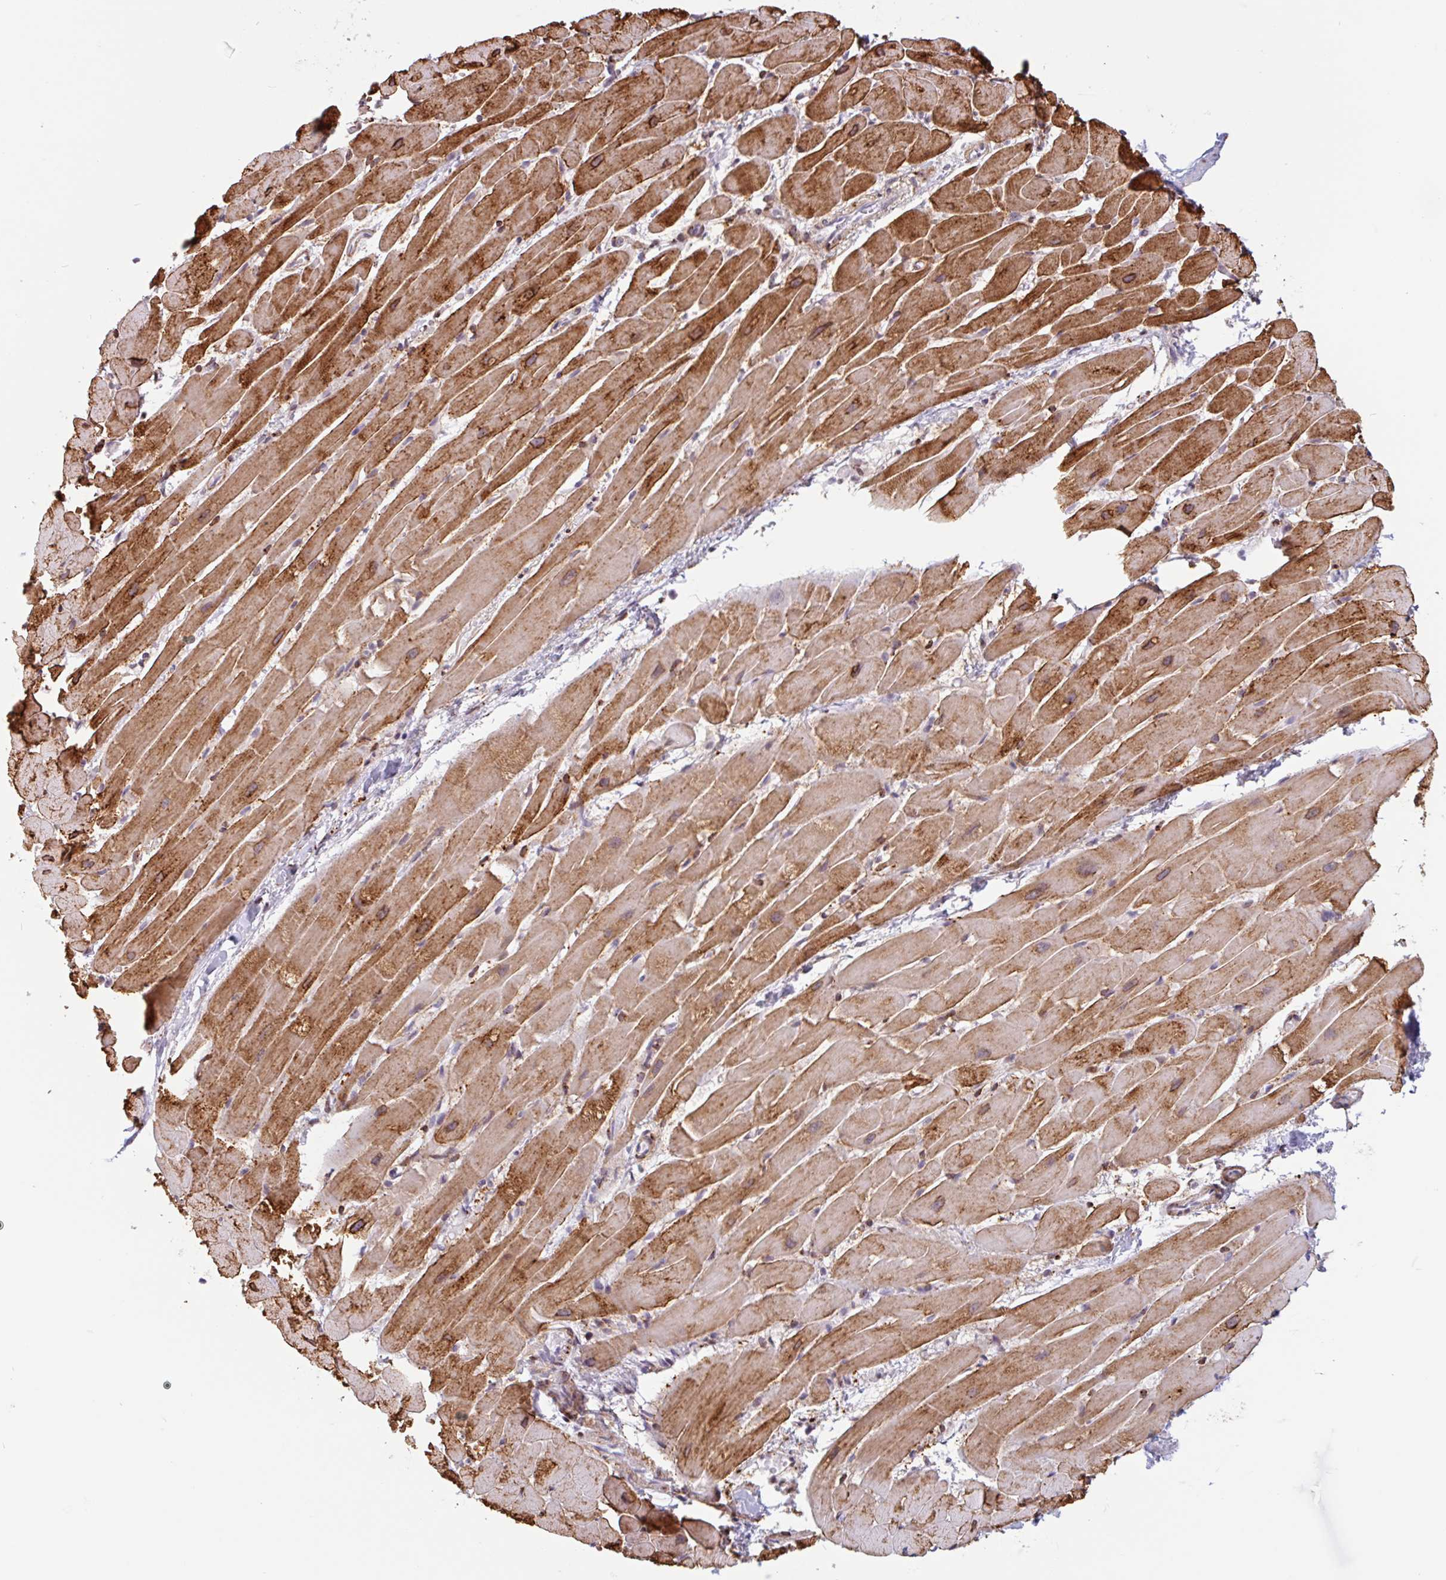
{"staining": {"intensity": "strong", "quantity": ">75%", "location": "cytoplasmic/membranous"}, "tissue": "heart muscle", "cell_type": "Cardiomyocytes", "image_type": "normal", "snomed": [{"axis": "morphology", "description": "Normal tissue, NOS"}, {"axis": "topography", "description": "Heart"}], "caption": "High-power microscopy captured an immunohistochemistry histopathology image of benign heart muscle, revealing strong cytoplasmic/membranous positivity in approximately >75% of cardiomyocytes. The staining was performed using DAB (3,3'-diaminobenzidine) to visualize the protein expression in brown, while the nuclei were stained in blue with hematoxylin (Magnification: 20x).", "gene": "TMEM119", "patient": {"sex": "male", "age": 37}}